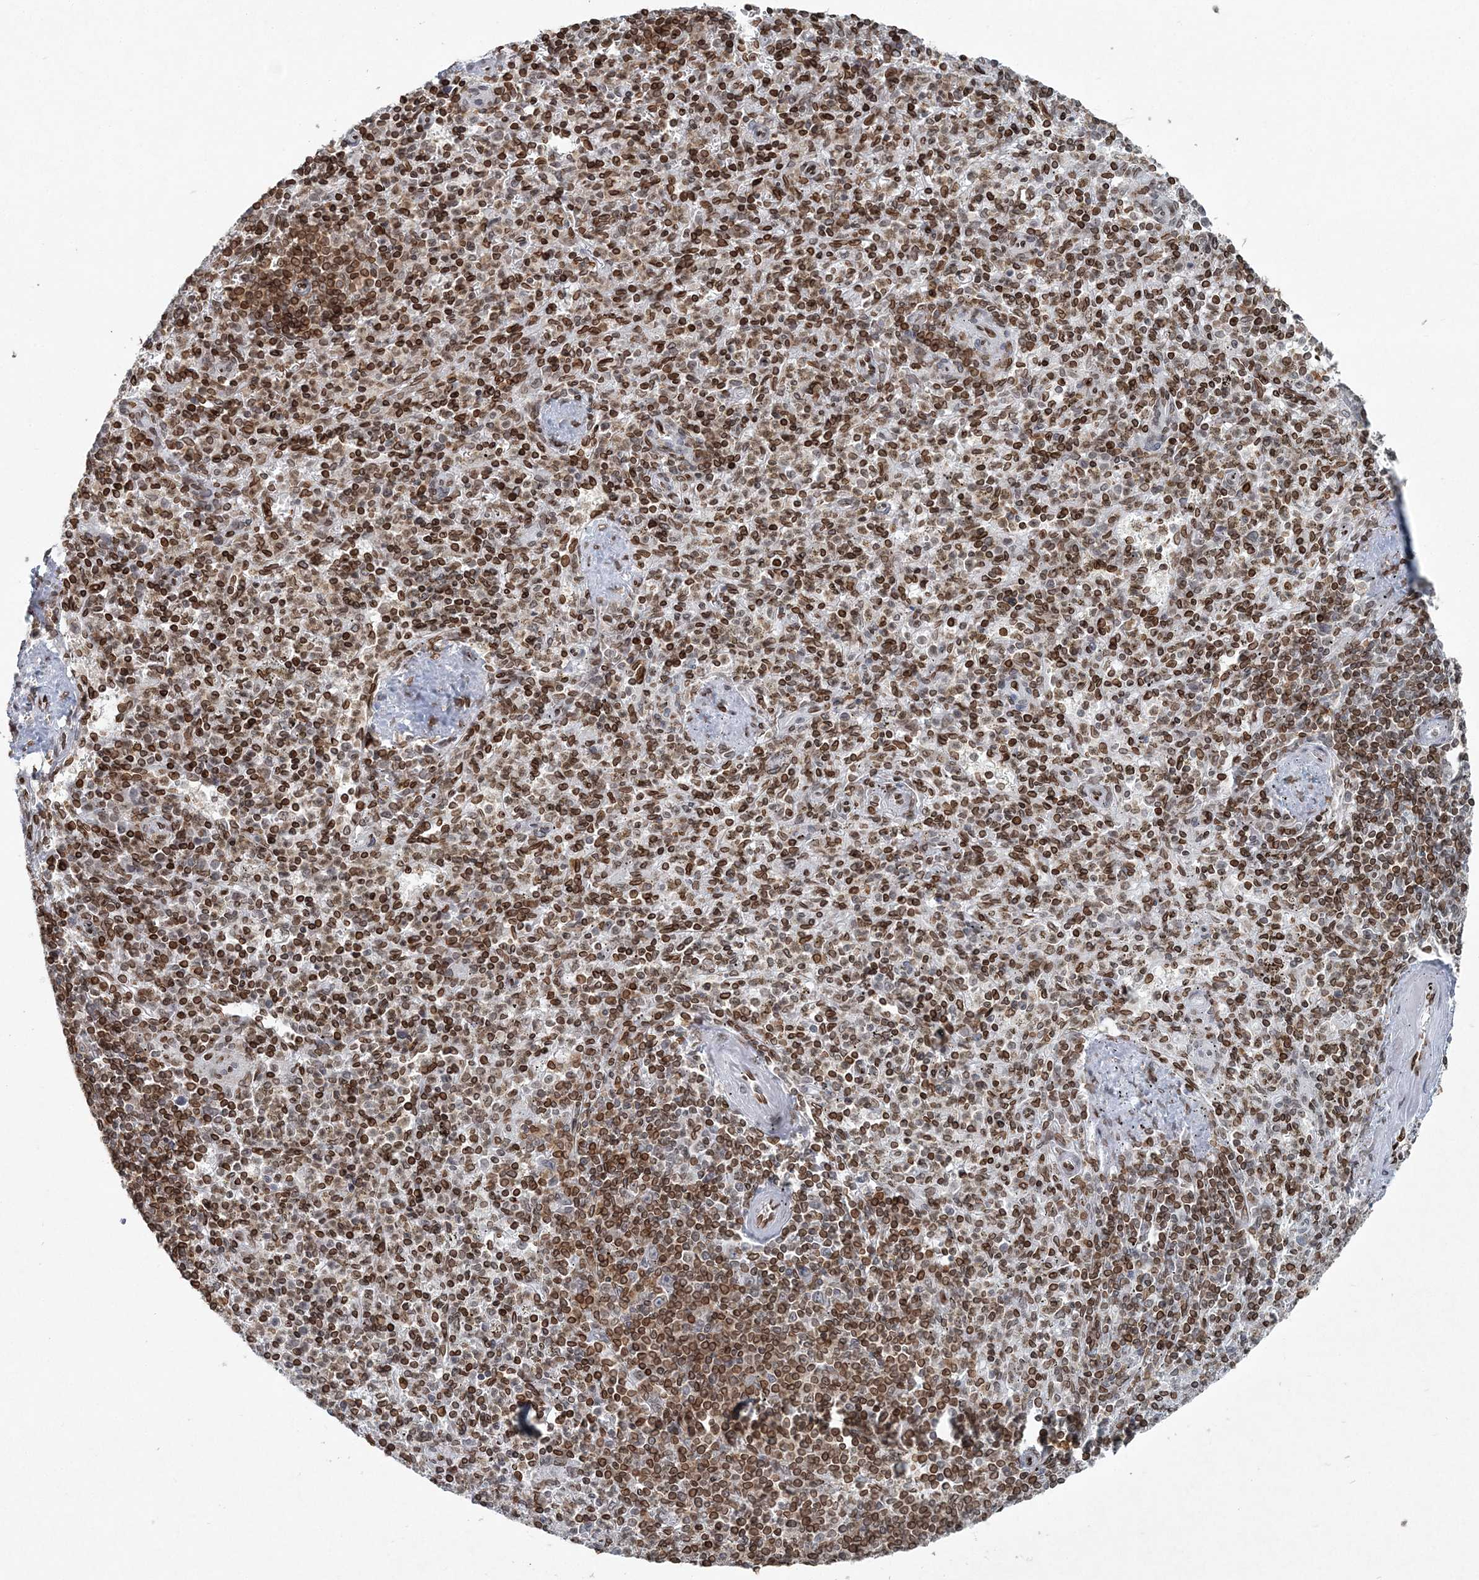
{"staining": {"intensity": "moderate", "quantity": ">75%", "location": "cytoplasmic/membranous,nuclear"}, "tissue": "spleen", "cell_type": "Cells in red pulp", "image_type": "normal", "snomed": [{"axis": "morphology", "description": "Normal tissue, NOS"}, {"axis": "topography", "description": "Spleen"}], "caption": "Brown immunohistochemical staining in benign human spleen displays moderate cytoplasmic/membranous,nuclear staining in approximately >75% of cells in red pulp.", "gene": "GJD4", "patient": {"sex": "male", "age": 72}}